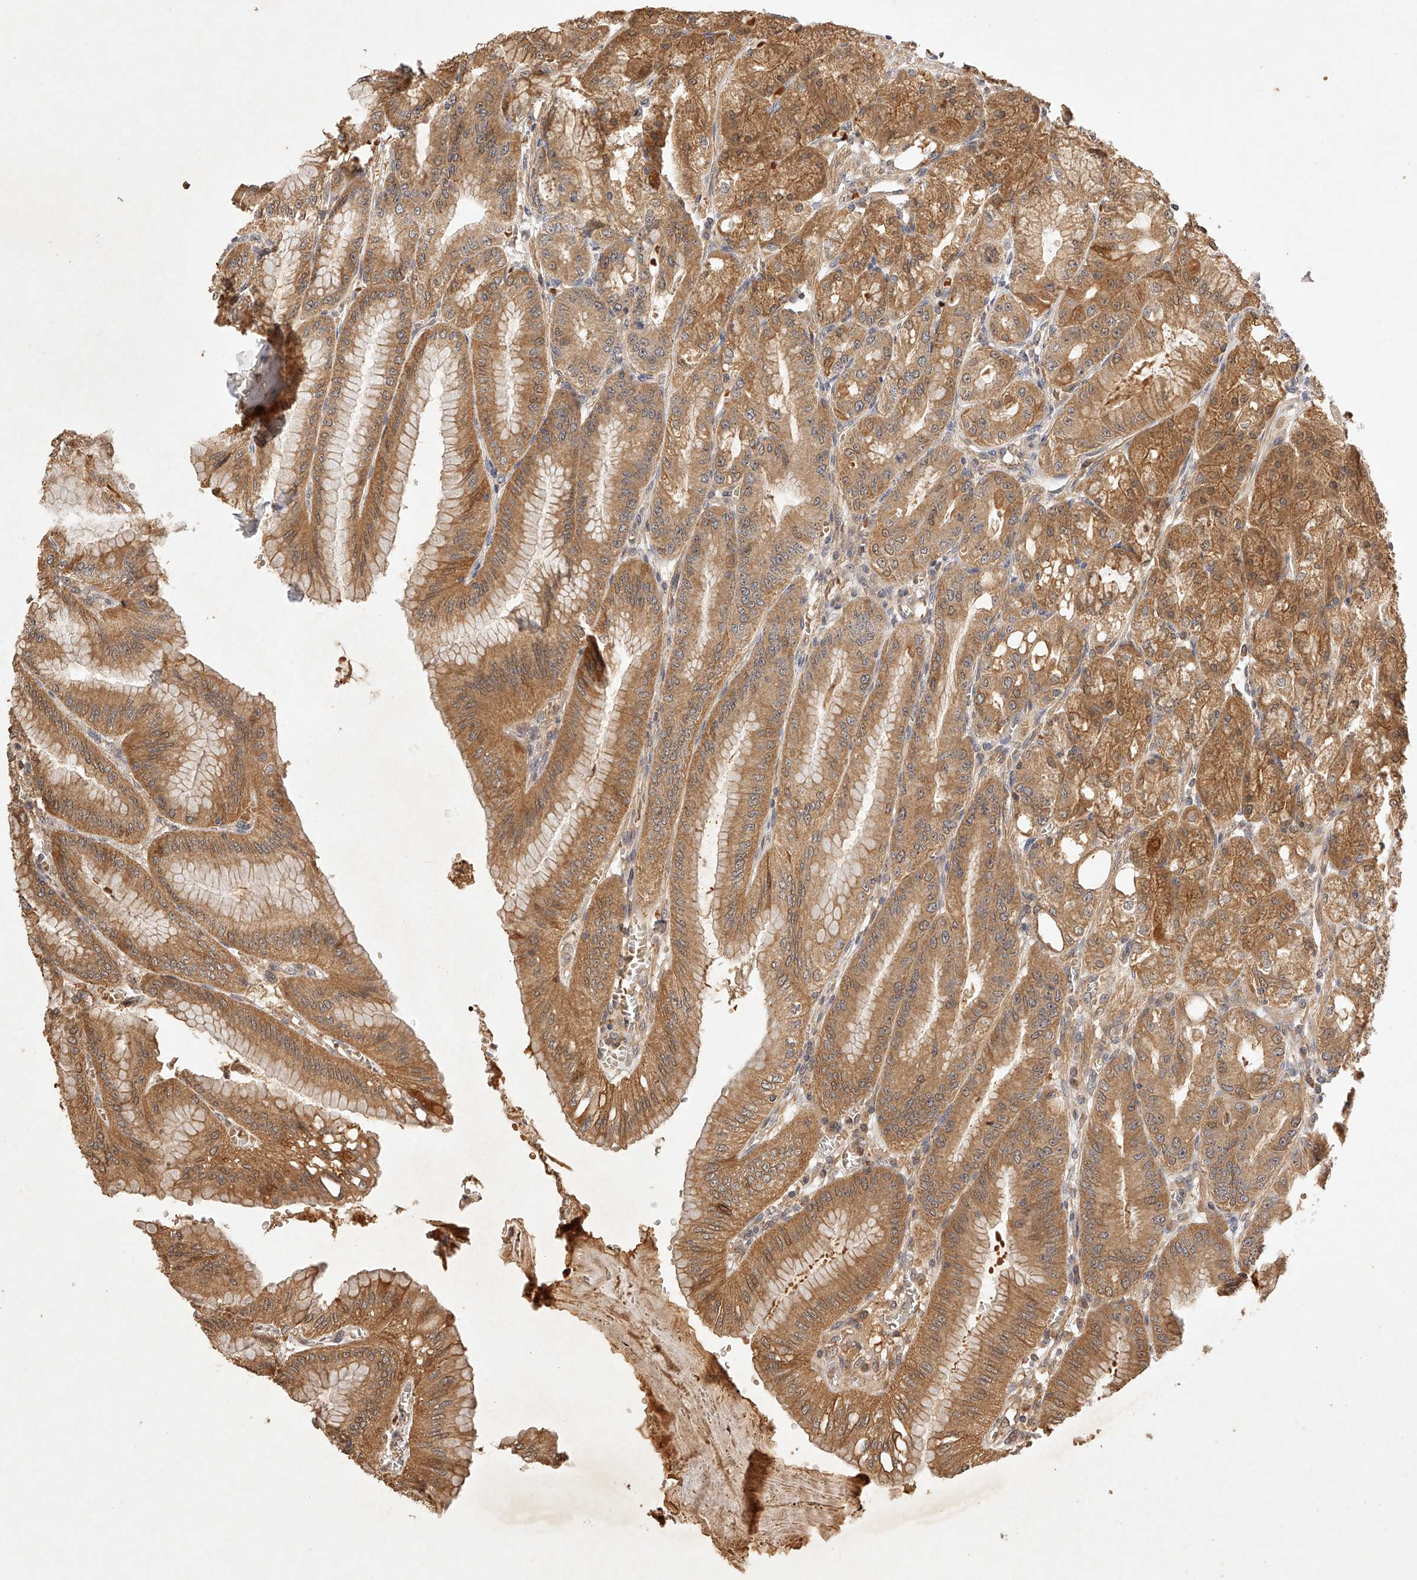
{"staining": {"intensity": "moderate", "quantity": ">75%", "location": "cytoplasmic/membranous,nuclear"}, "tissue": "stomach", "cell_type": "Glandular cells", "image_type": "normal", "snomed": [{"axis": "morphology", "description": "Normal tissue, NOS"}, {"axis": "topography", "description": "Stomach, lower"}], "caption": "Immunohistochemistry (IHC) (DAB (3,3'-diaminobenzidine)) staining of benign stomach displays moderate cytoplasmic/membranous,nuclear protein expression in about >75% of glandular cells. The staining was performed using DAB to visualize the protein expression in brown, while the nuclei were stained in blue with hematoxylin (Magnification: 20x).", "gene": "NSMAF", "patient": {"sex": "male", "age": 71}}